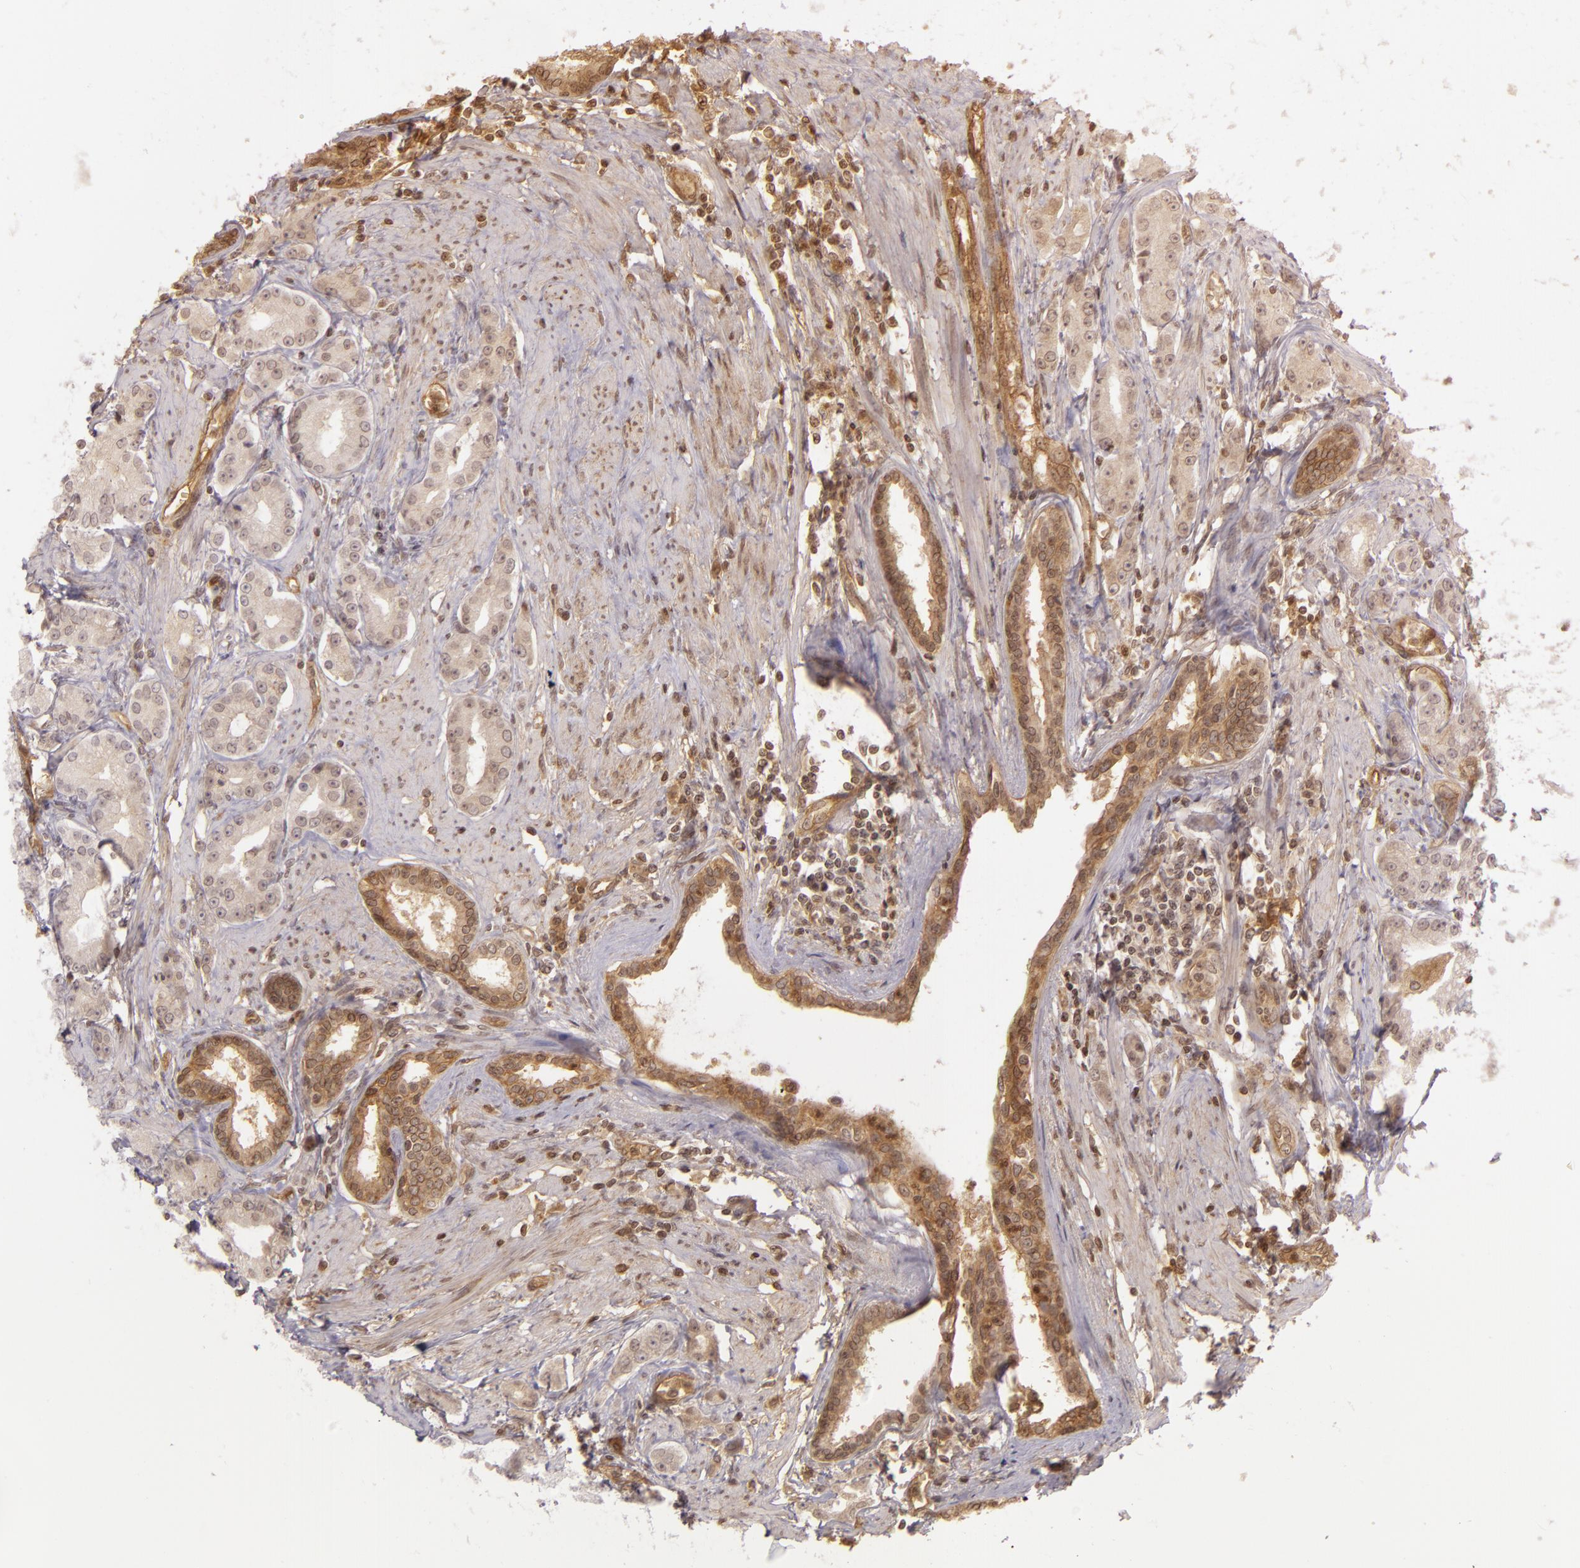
{"staining": {"intensity": "weak", "quantity": ">75%", "location": "cytoplasmic/membranous,nuclear"}, "tissue": "prostate cancer", "cell_type": "Tumor cells", "image_type": "cancer", "snomed": [{"axis": "morphology", "description": "Adenocarcinoma, Medium grade"}, {"axis": "topography", "description": "Prostate"}], "caption": "Immunohistochemical staining of prostate adenocarcinoma (medium-grade) shows weak cytoplasmic/membranous and nuclear protein expression in approximately >75% of tumor cells. The staining is performed using DAB (3,3'-diaminobenzidine) brown chromogen to label protein expression. The nuclei are counter-stained blue using hematoxylin.", "gene": "CD59", "patient": {"sex": "male", "age": 72}}